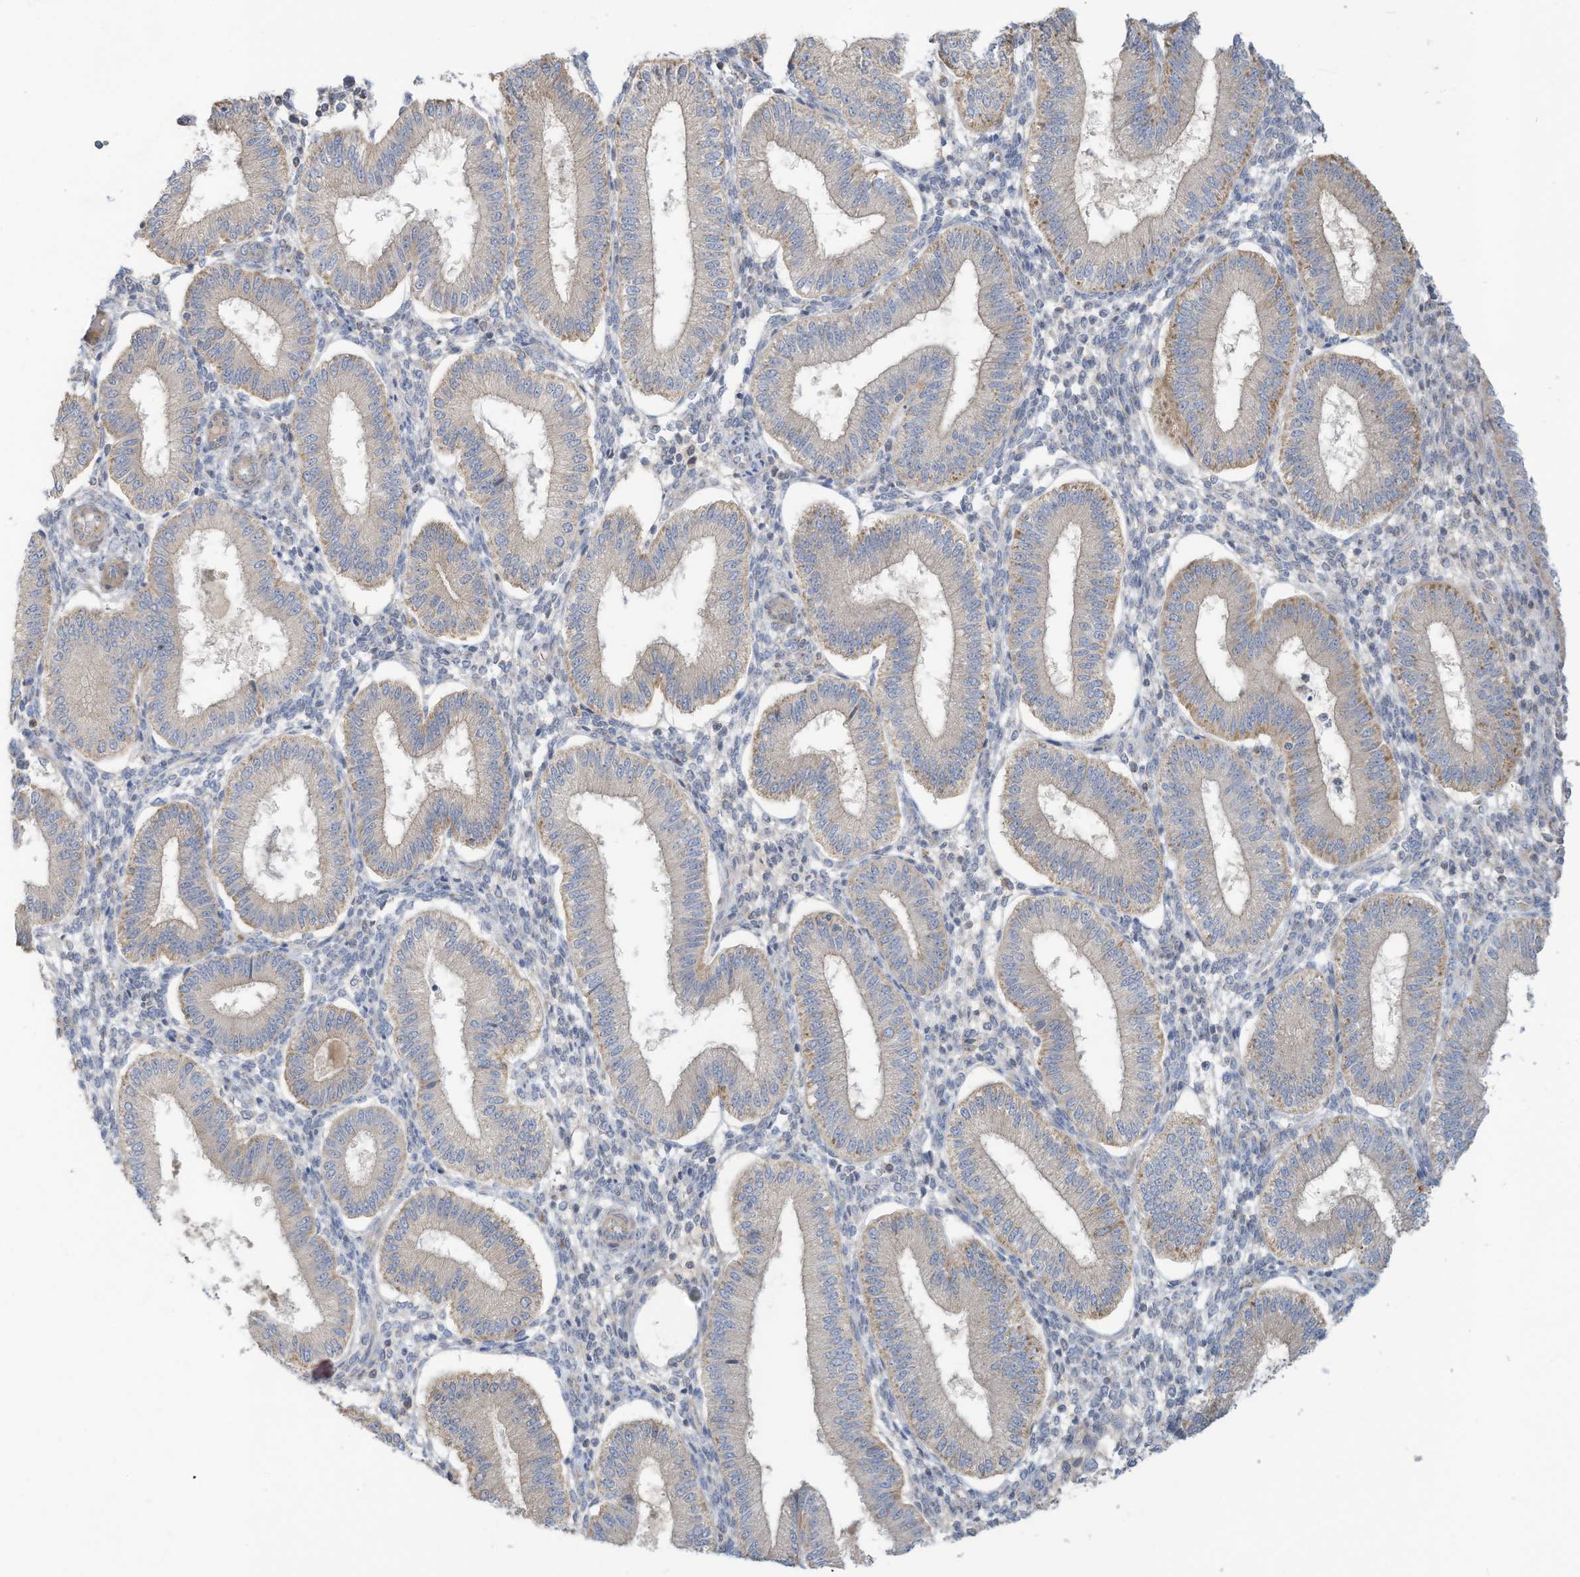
{"staining": {"intensity": "negative", "quantity": "none", "location": "none"}, "tissue": "endometrium", "cell_type": "Cells in endometrial stroma", "image_type": "normal", "snomed": [{"axis": "morphology", "description": "Normal tissue, NOS"}, {"axis": "topography", "description": "Endometrium"}], "caption": "Immunohistochemical staining of unremarkable endometrium displays no significant positivity in cells in endometrial stroma.", "gene": "GTPBP2", "patient": {"sex": "female", "age": 39}}